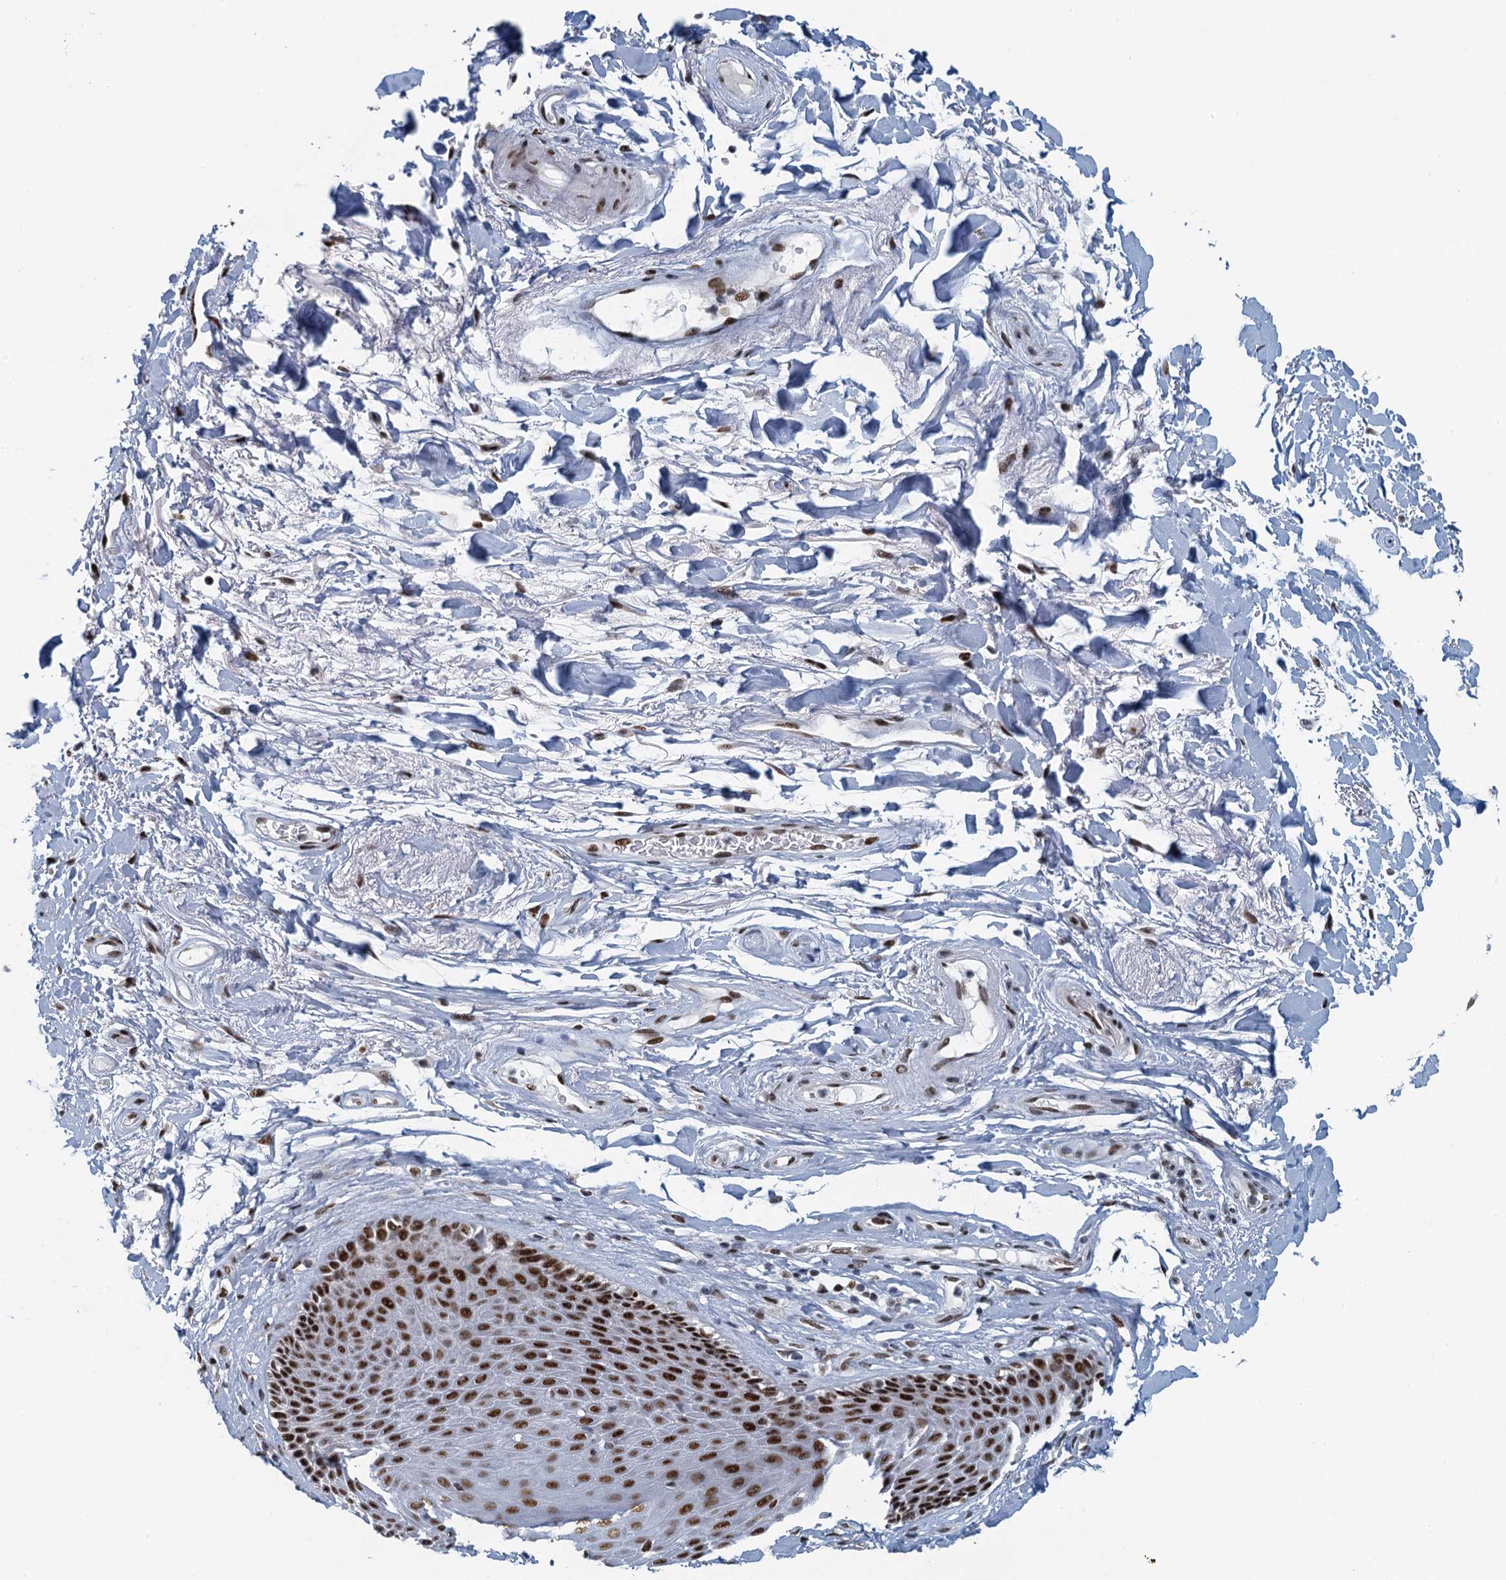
{"staining": {"intensity": "strong", "quantity": ">75%", "location": "nuclear"}, "tissue": "skin", "cell_type": "Epidermal cells", "image_type": "normal", "snomed": [{"axis": "morphology", "description": "Normal tissue, NOS"}, {"axis": "topography", "description": "Anal"}], "caption": "IHC micrograph of unremarkable human skin stained for a protein (brown), which shows high levels of strong nuclear positivity in about >75% of epidermal cells.", "gene": "TTLL9", "patient": {"sex": "male", "age": 74}}